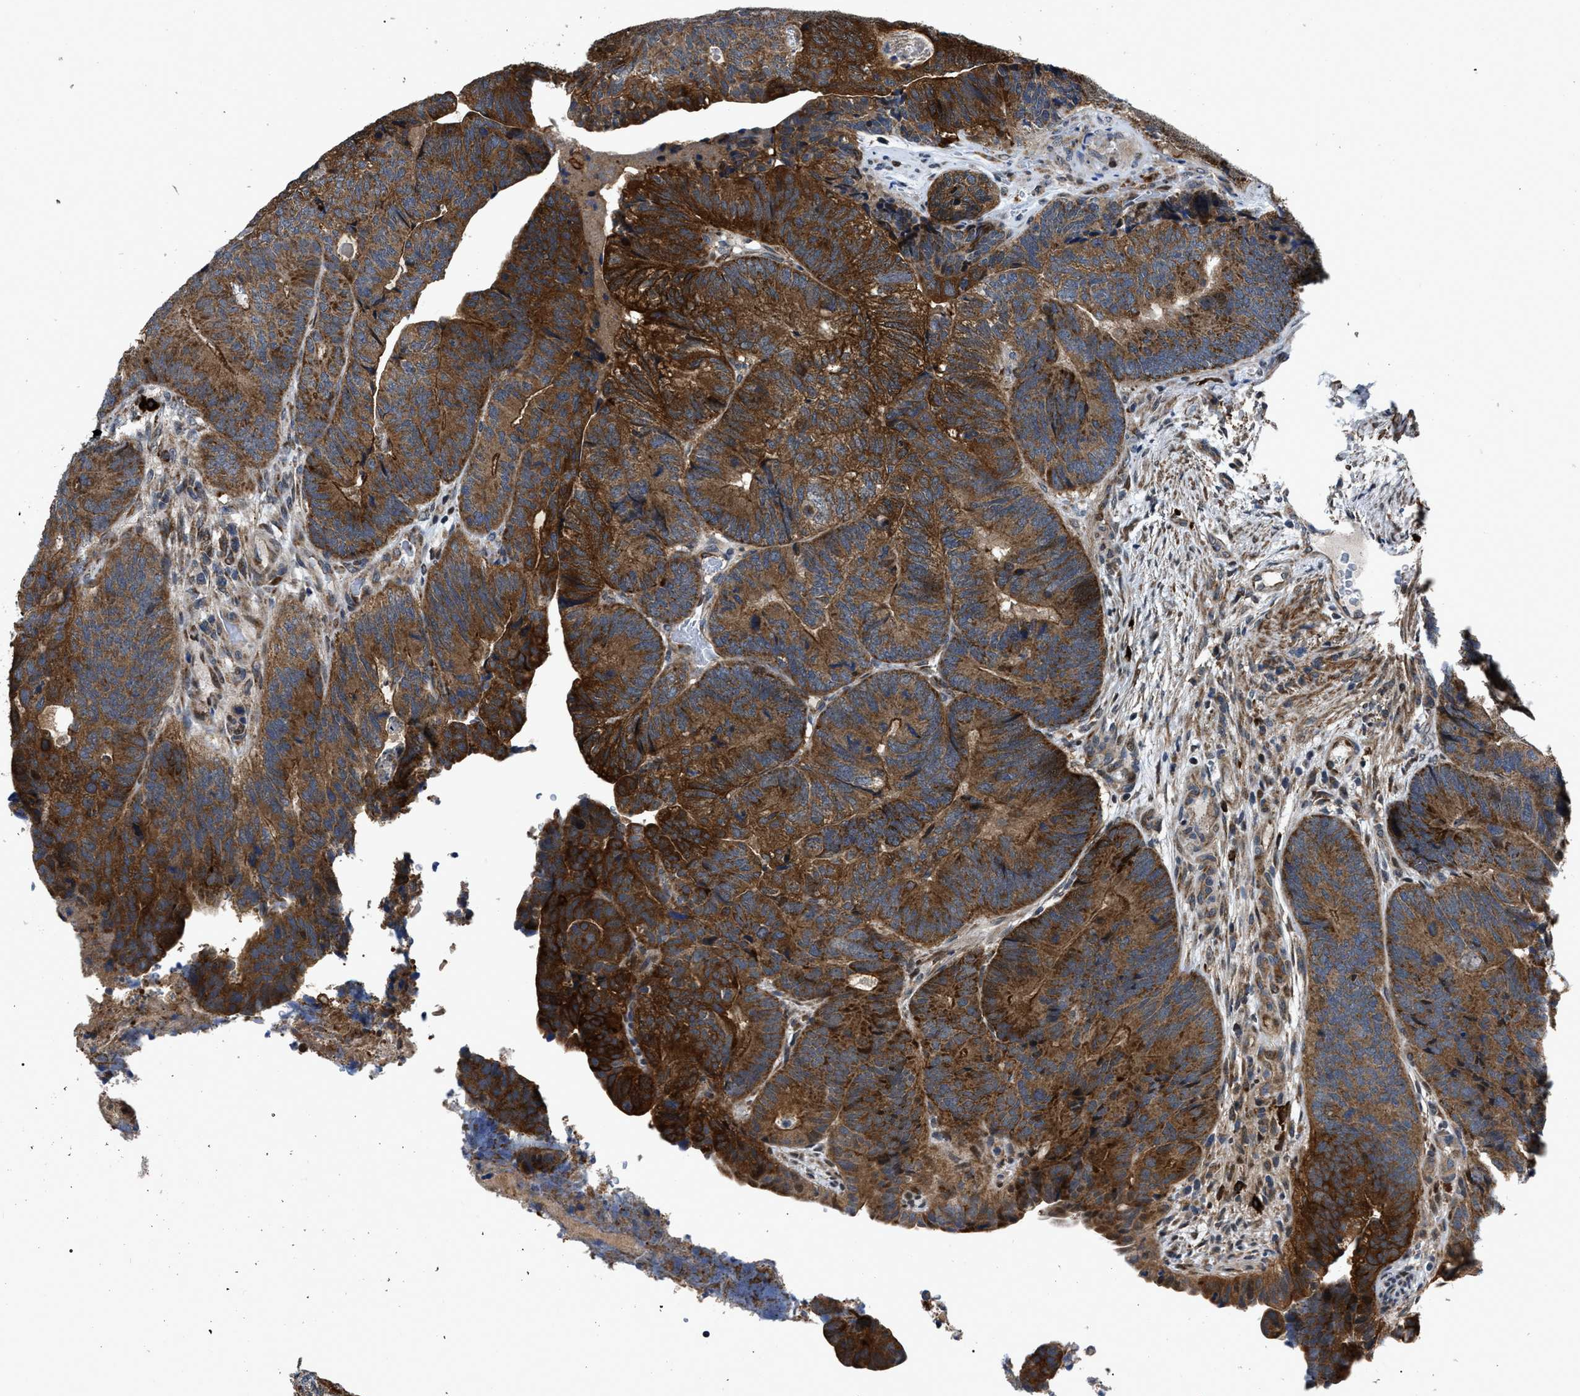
{"staining": {"intensity": "strong", "quantity": ">75%", "location": "cytoplasmic/membranous"}, "tissue": "colorectal cancer", "cell_type": "Tumor cells", "image_type": "cancer", "snomed": [{"axis": "morphology", "description": "Adenocarcinoma, NOS"}, {"axis": "topography", "description": "Colon"}], "caption": "Tumor cells reveal high levels of strong cytoplasmic/membranous positivity in about >75% of cells in colorectal cancer.", "gene": "PPWD1", "patient": {"sex": "female", "age": 67}}